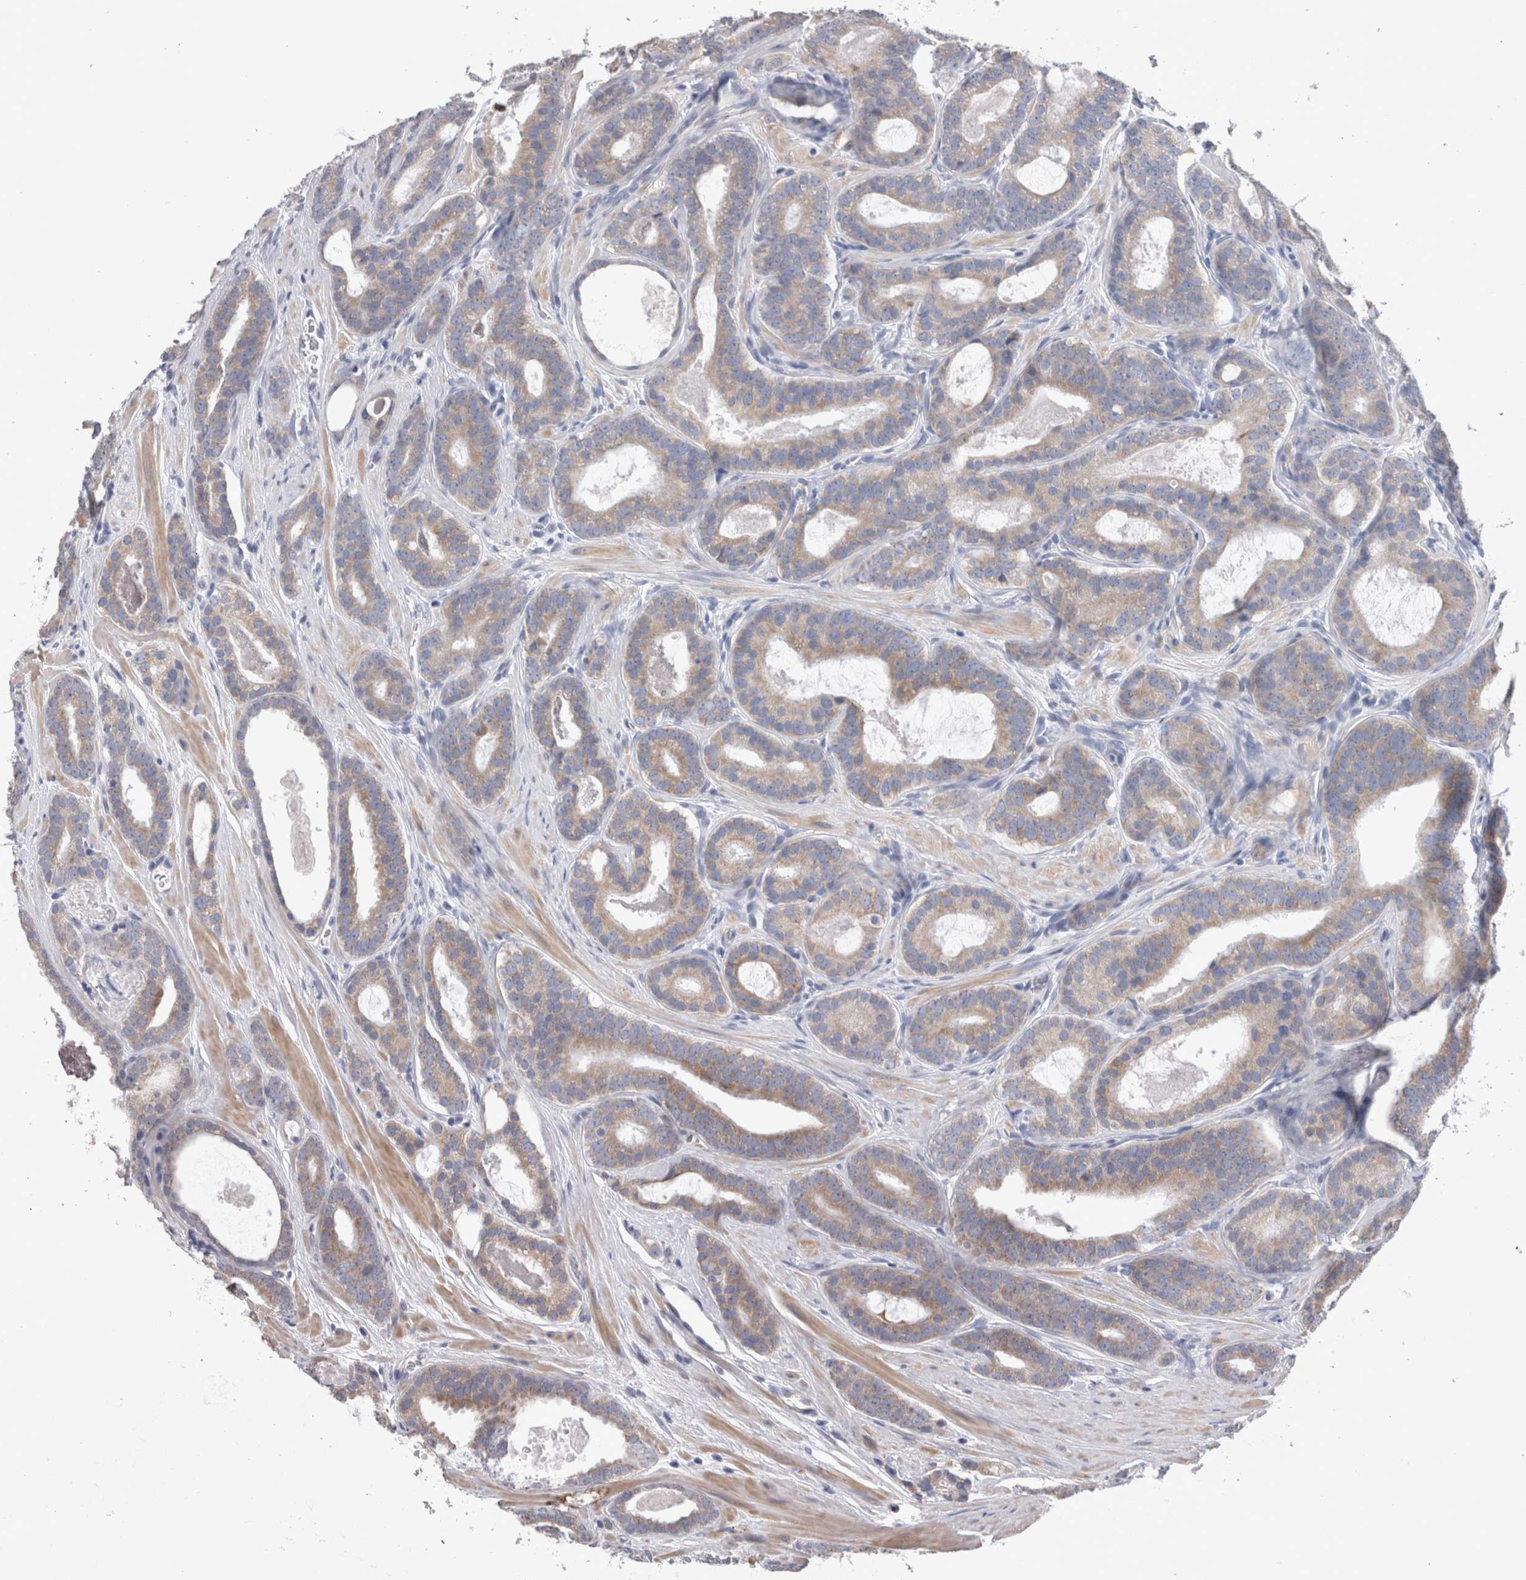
{"staining": {"intensity": "weak", "quantity": "25%-75%", "location": "cytoplasmic/membranous"}, "tissue": "prostate cancer", "cell_type": "Tumor cells", "image_type": "cancer", "snomed": [{"axis": "morphology", "description": "Adenocarcinoma, High grade"}, {"axis": "topography", "description": "Prostate"}], "caption": "About 25%-75% of tumor cells in human adenocarcinoma (high-grade) (prostate) exhibit weak cytoplasmic/membranous protein expression as visualized by brown immunohistochemical staining.", "gene": "GDAP1", "patient": {"sex": "male", "age": 60}}